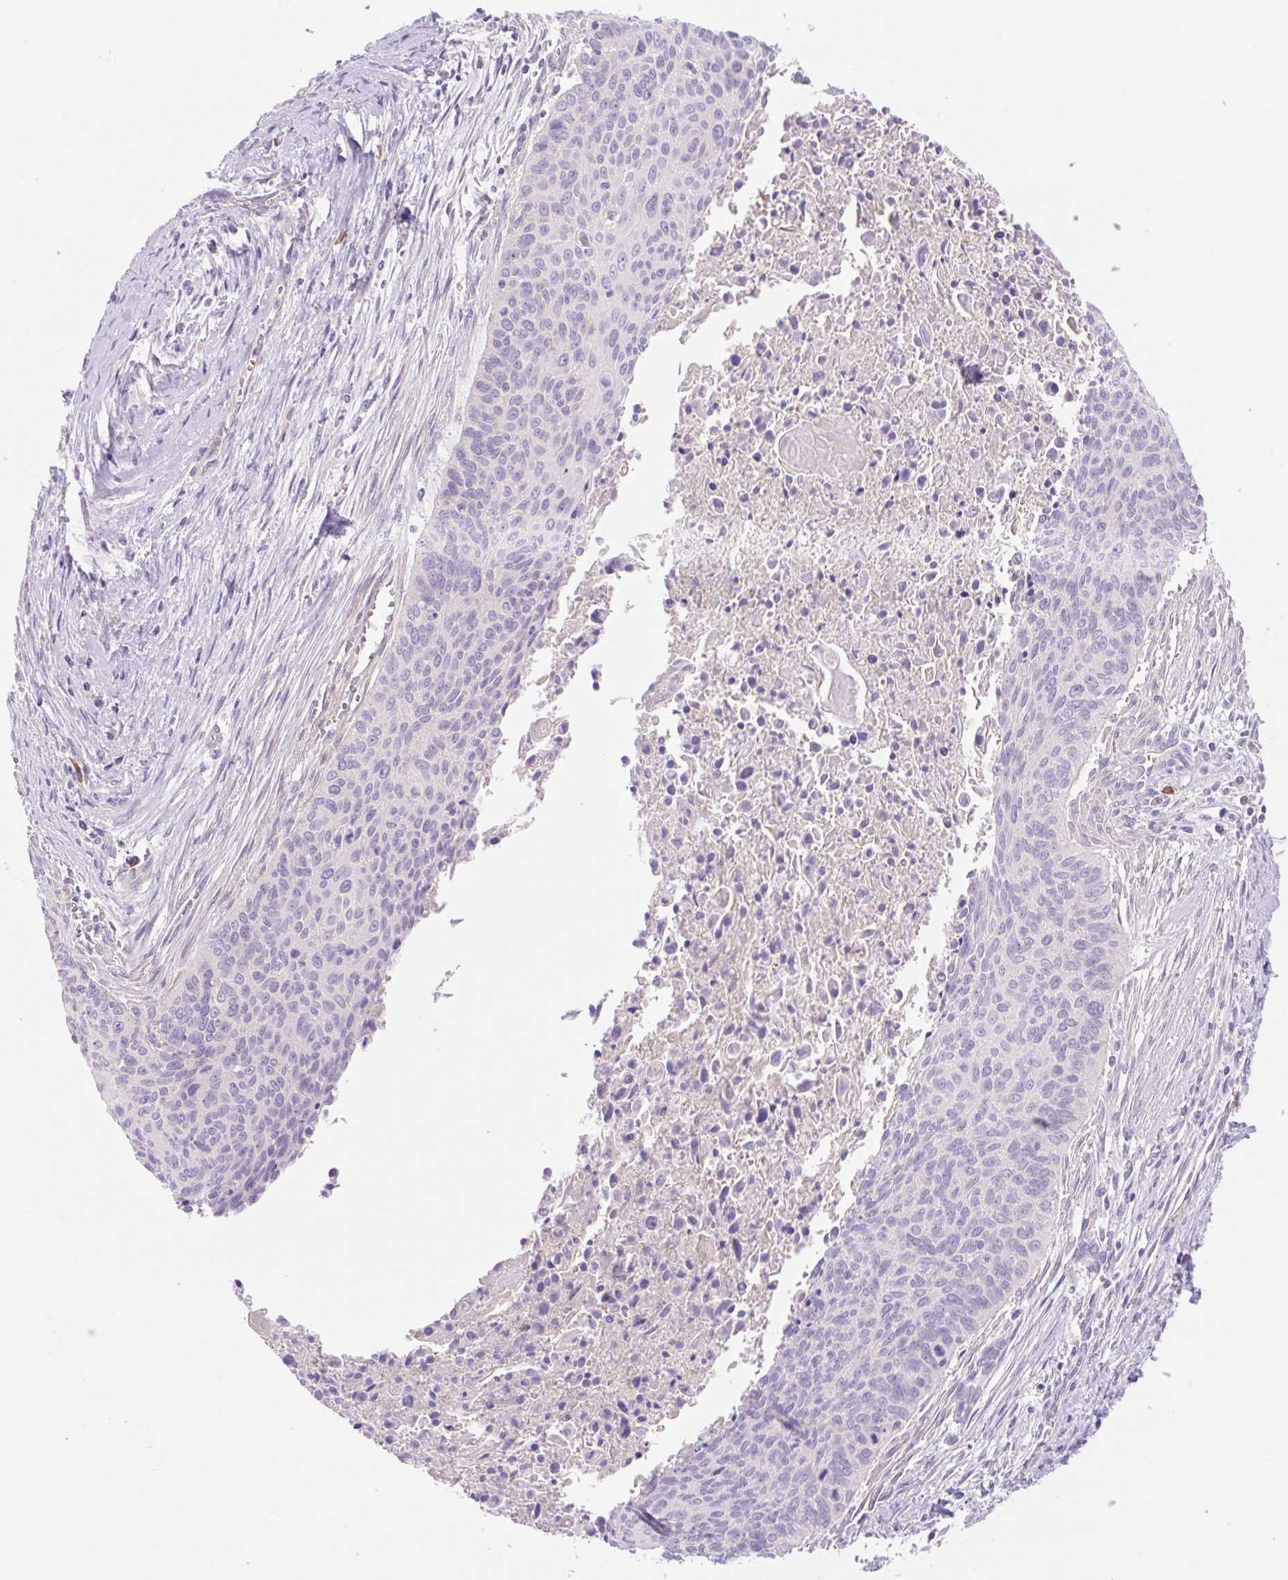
{"staining": {"intensity": "negative", "quantity": "none", "location": "none"}, "tissue": "cervical cancer", "cell_type": "Tumor cells", "image_type": "cancer", "snomed": [{"axis": "morphology", "description": "Squamous cell carcinoma, NOS"}, {"axis": "topography", "description": "Cervix"}], "caption": "A photomicrograph of human cervical squamous cell carcinoma is negative for staining in tumor cells. (DAB (3,3'-diaminobenzidine) immunohistochemistry with hematoxylin counter stain).", "gene": "DENND5A", "patient": {"sex": "female", "age": 55}}